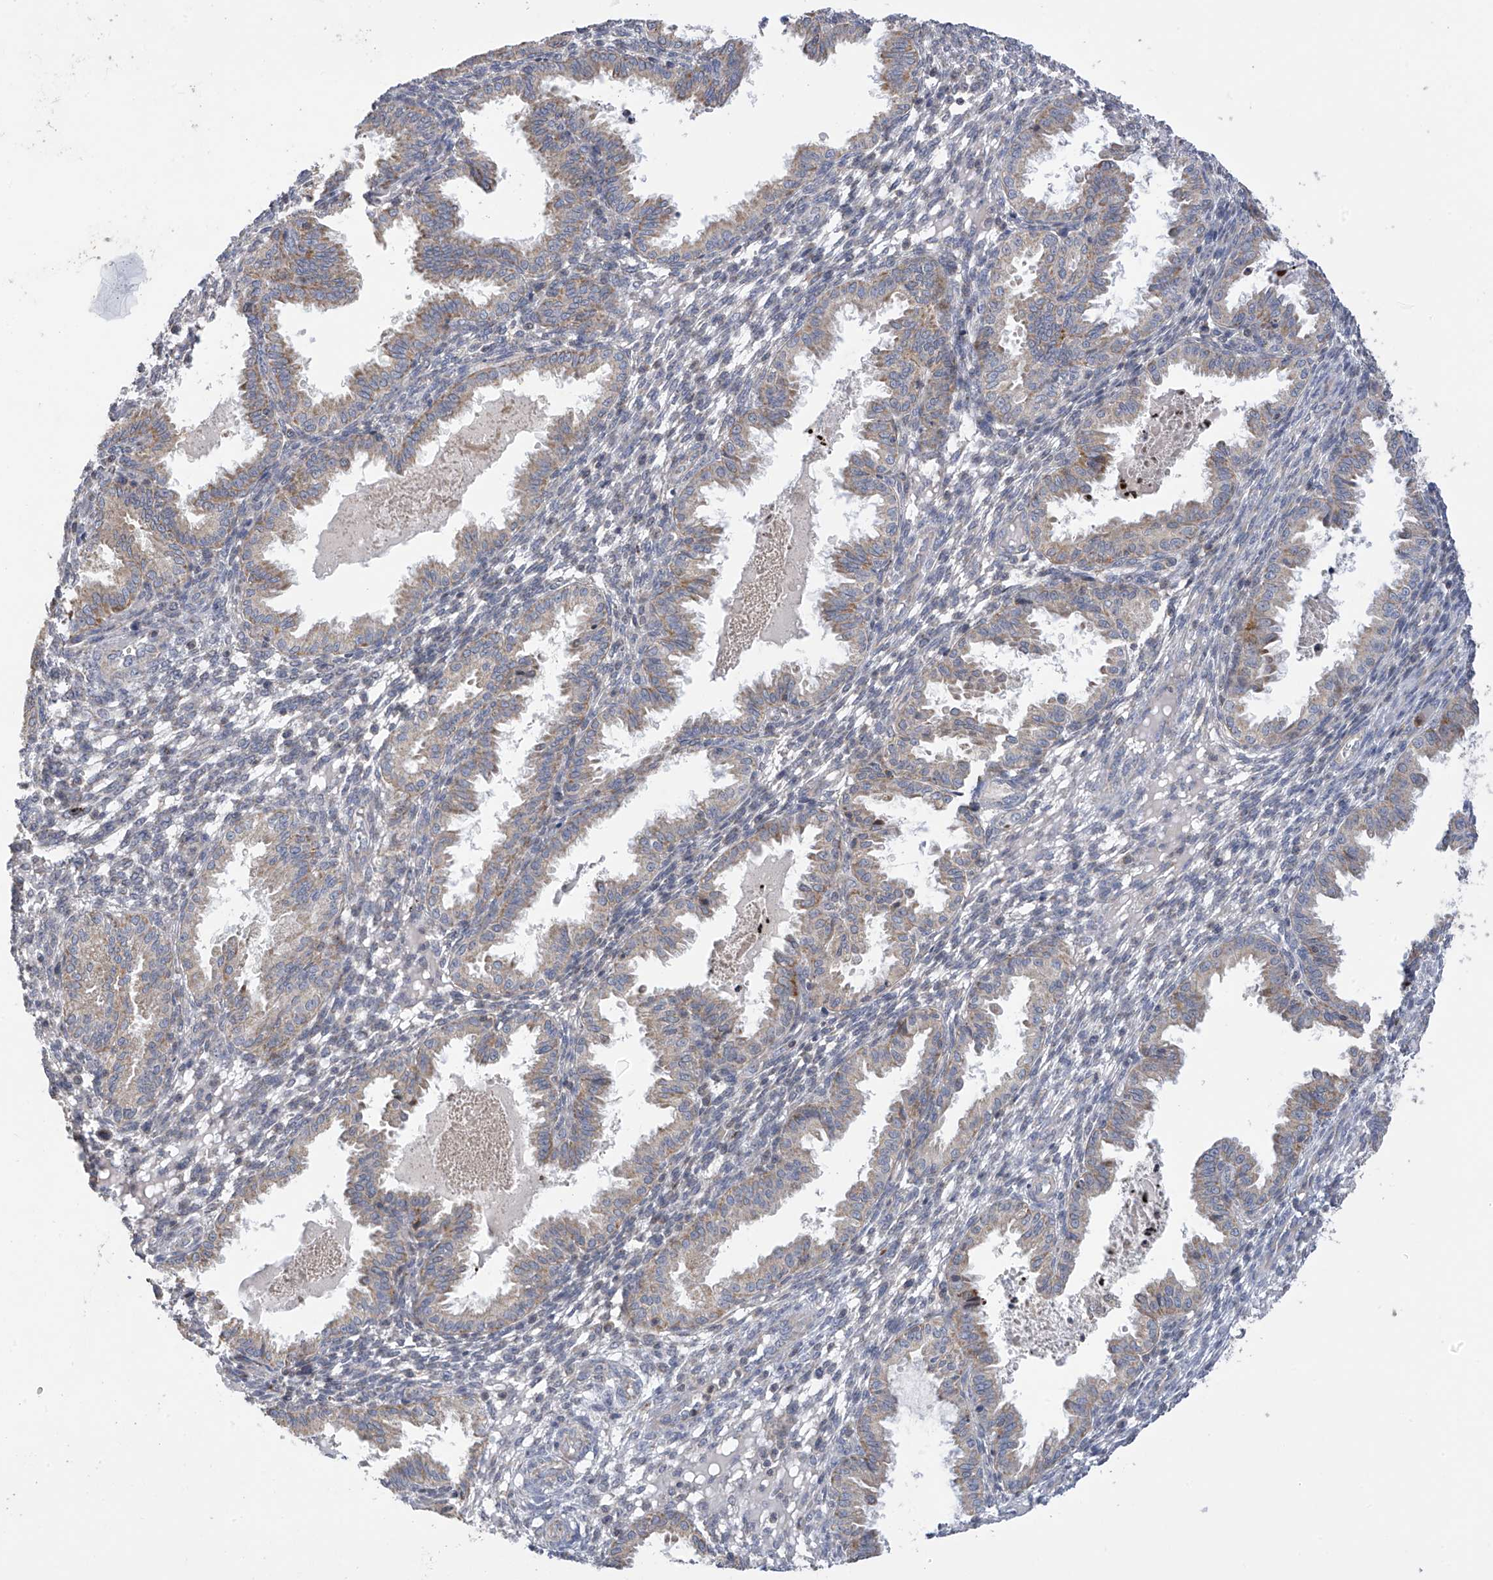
{"staining": {"intensity": "negative", "quantity": "none", "location": "none"}, "tissue": "endometrium", "cell_type": "Cells in endometrial stroma", "image_type": "normal", "snomed": [{"axis": "morphology", "description": "Normal tissue, NOS"}, {"axis": "topography", "description": "Endometrium"}], "caption": "The immunohistochemistry histopathology image has no significant positivity in cells in endometrial stroma of endometrium. The staining is performed using DAB (3,3'-diaminobenzidine) brown chromogen with nuclei counter-stained in using hematoxylin.", "gene": "SLCO4A1", "patient": {"sex": "female", "age": 33}}